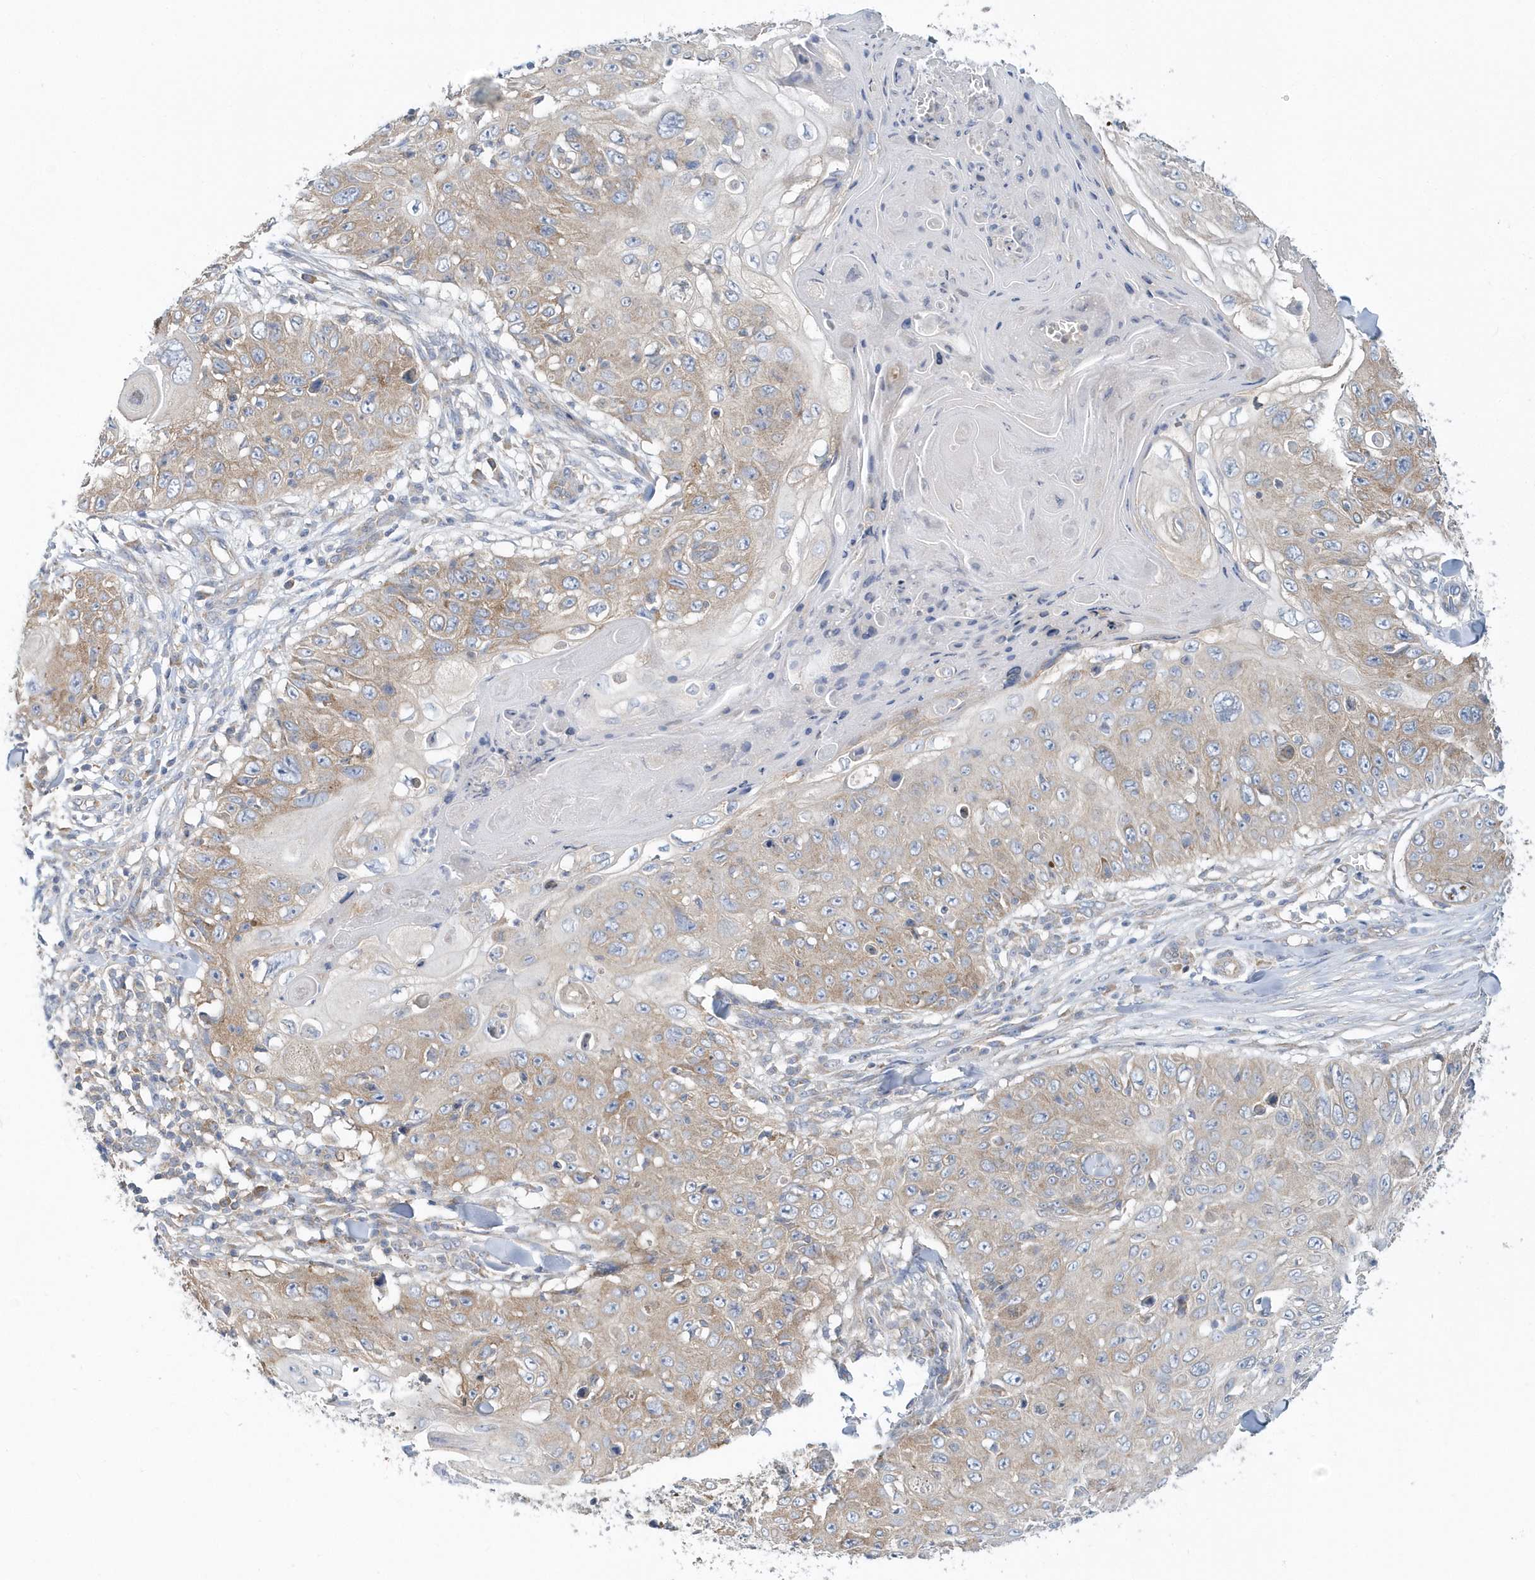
{"staining": {"intensity": "moderate", "quantity": "25%-75%", "location": "cytoplasmic/membranous"}, "tissue": "skin cancer", "cell_type": "Tumor cells", "image_type": "cancer", "snomed": [{"axis": "morphology", "description": "Squamous cell carcinoma, NOS"}, {"axis": "topography", "description": "Skin"}], "caption": "An immunohistochemistry (IHC) histopathology image of neoplastic tissue is shown. Protein staining in brown labels moderate cytoplasmic/membranous positivity in skin cancer within tumor cells.", "gene": "EIF3C", "patient": {"sex": "male", "age": 86}}